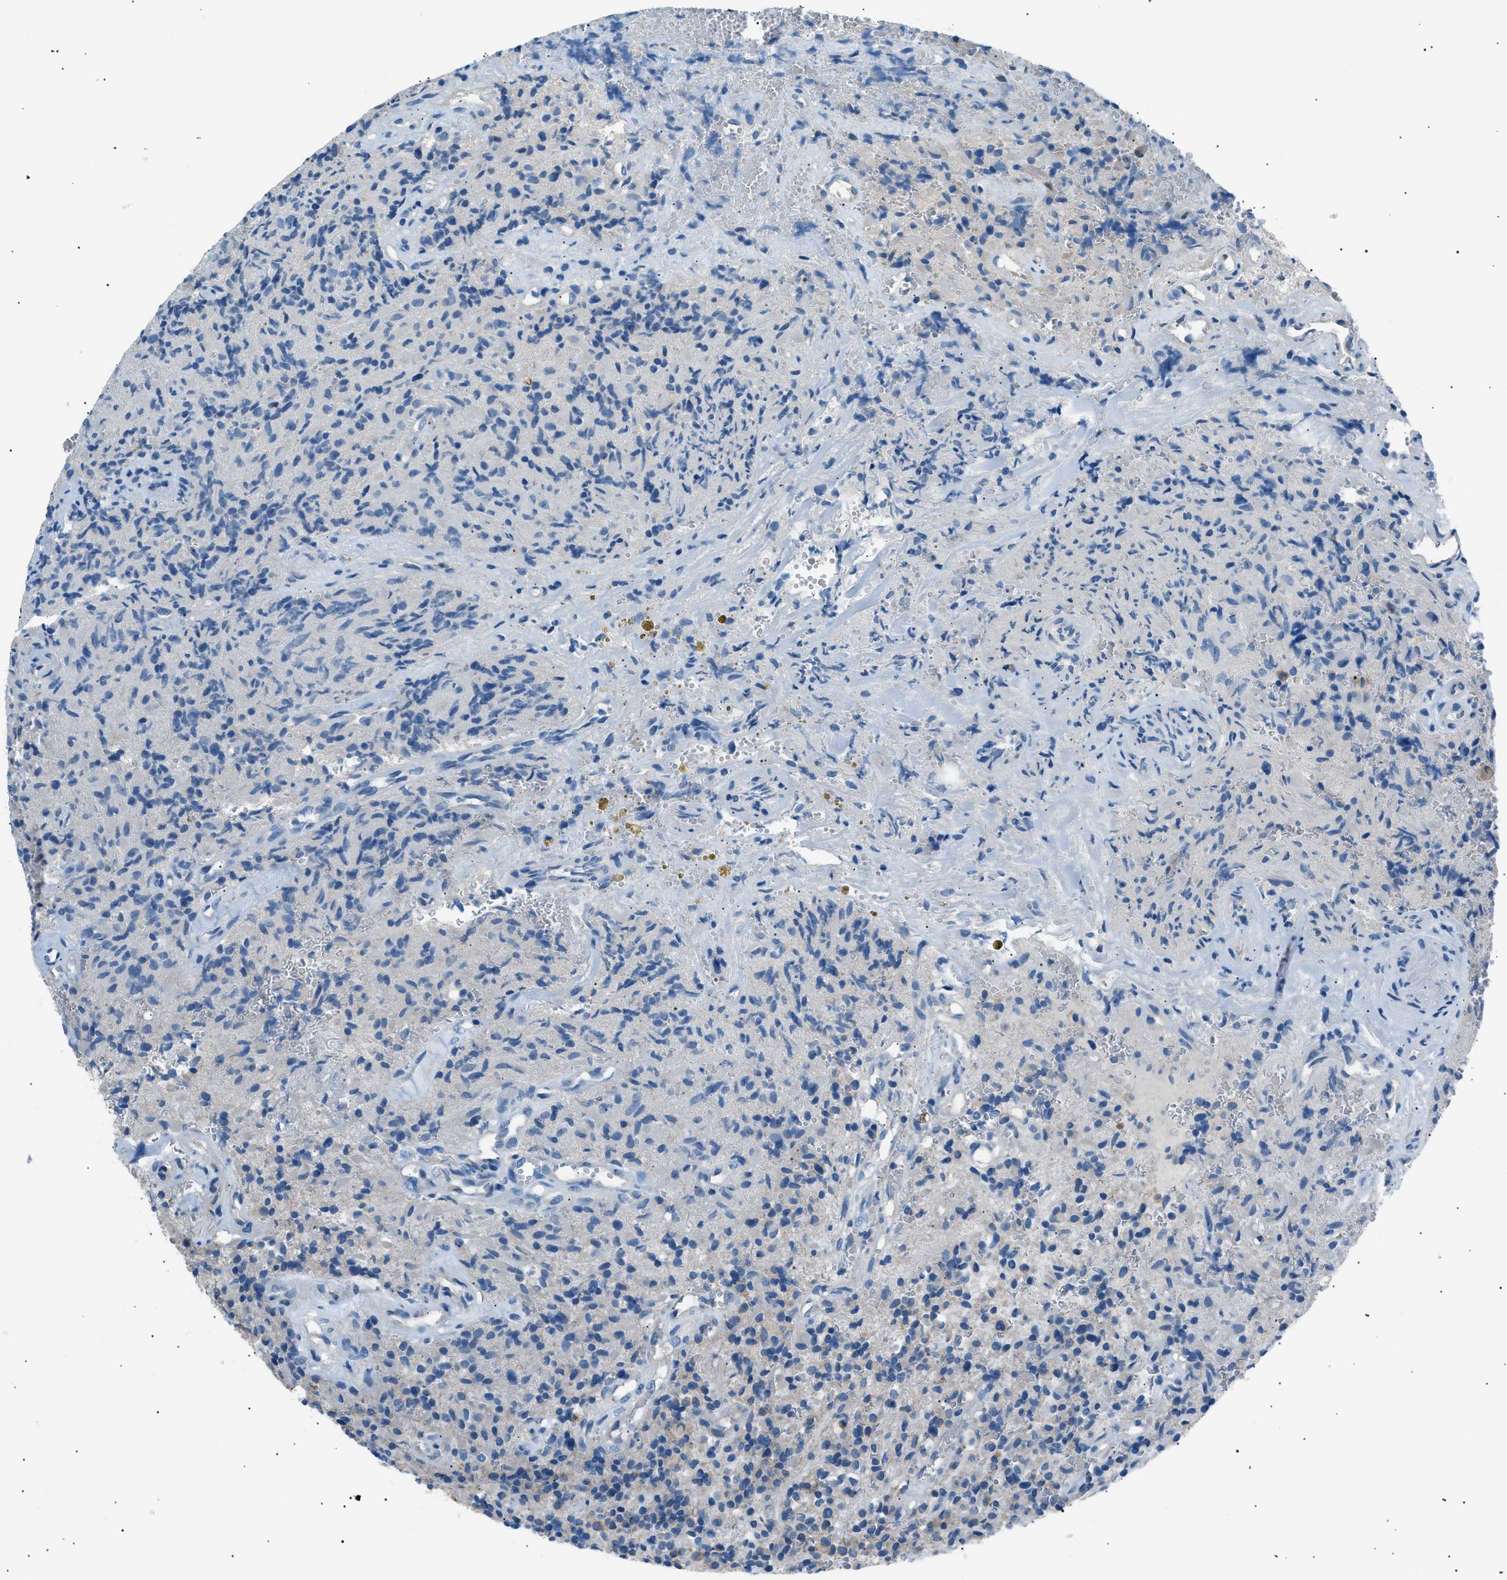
{"staining": {"intensity": "negative", "quantity": "none", "location": "none"}, "tissue": "glioma", "cell_type": "Tumor cells", "image_type": "cancer", "snomed": [{"axis": "morphology", "description": "Glioma, malignant, High grade"}, {"axis": "topography", "description": "Brain"}], "caption": "Glioma was stained to show a protein in brown. There is no significant staining in tumor cells.", "gene": "LRRC37B", "patient": {"sex": "male", "age": 71}}